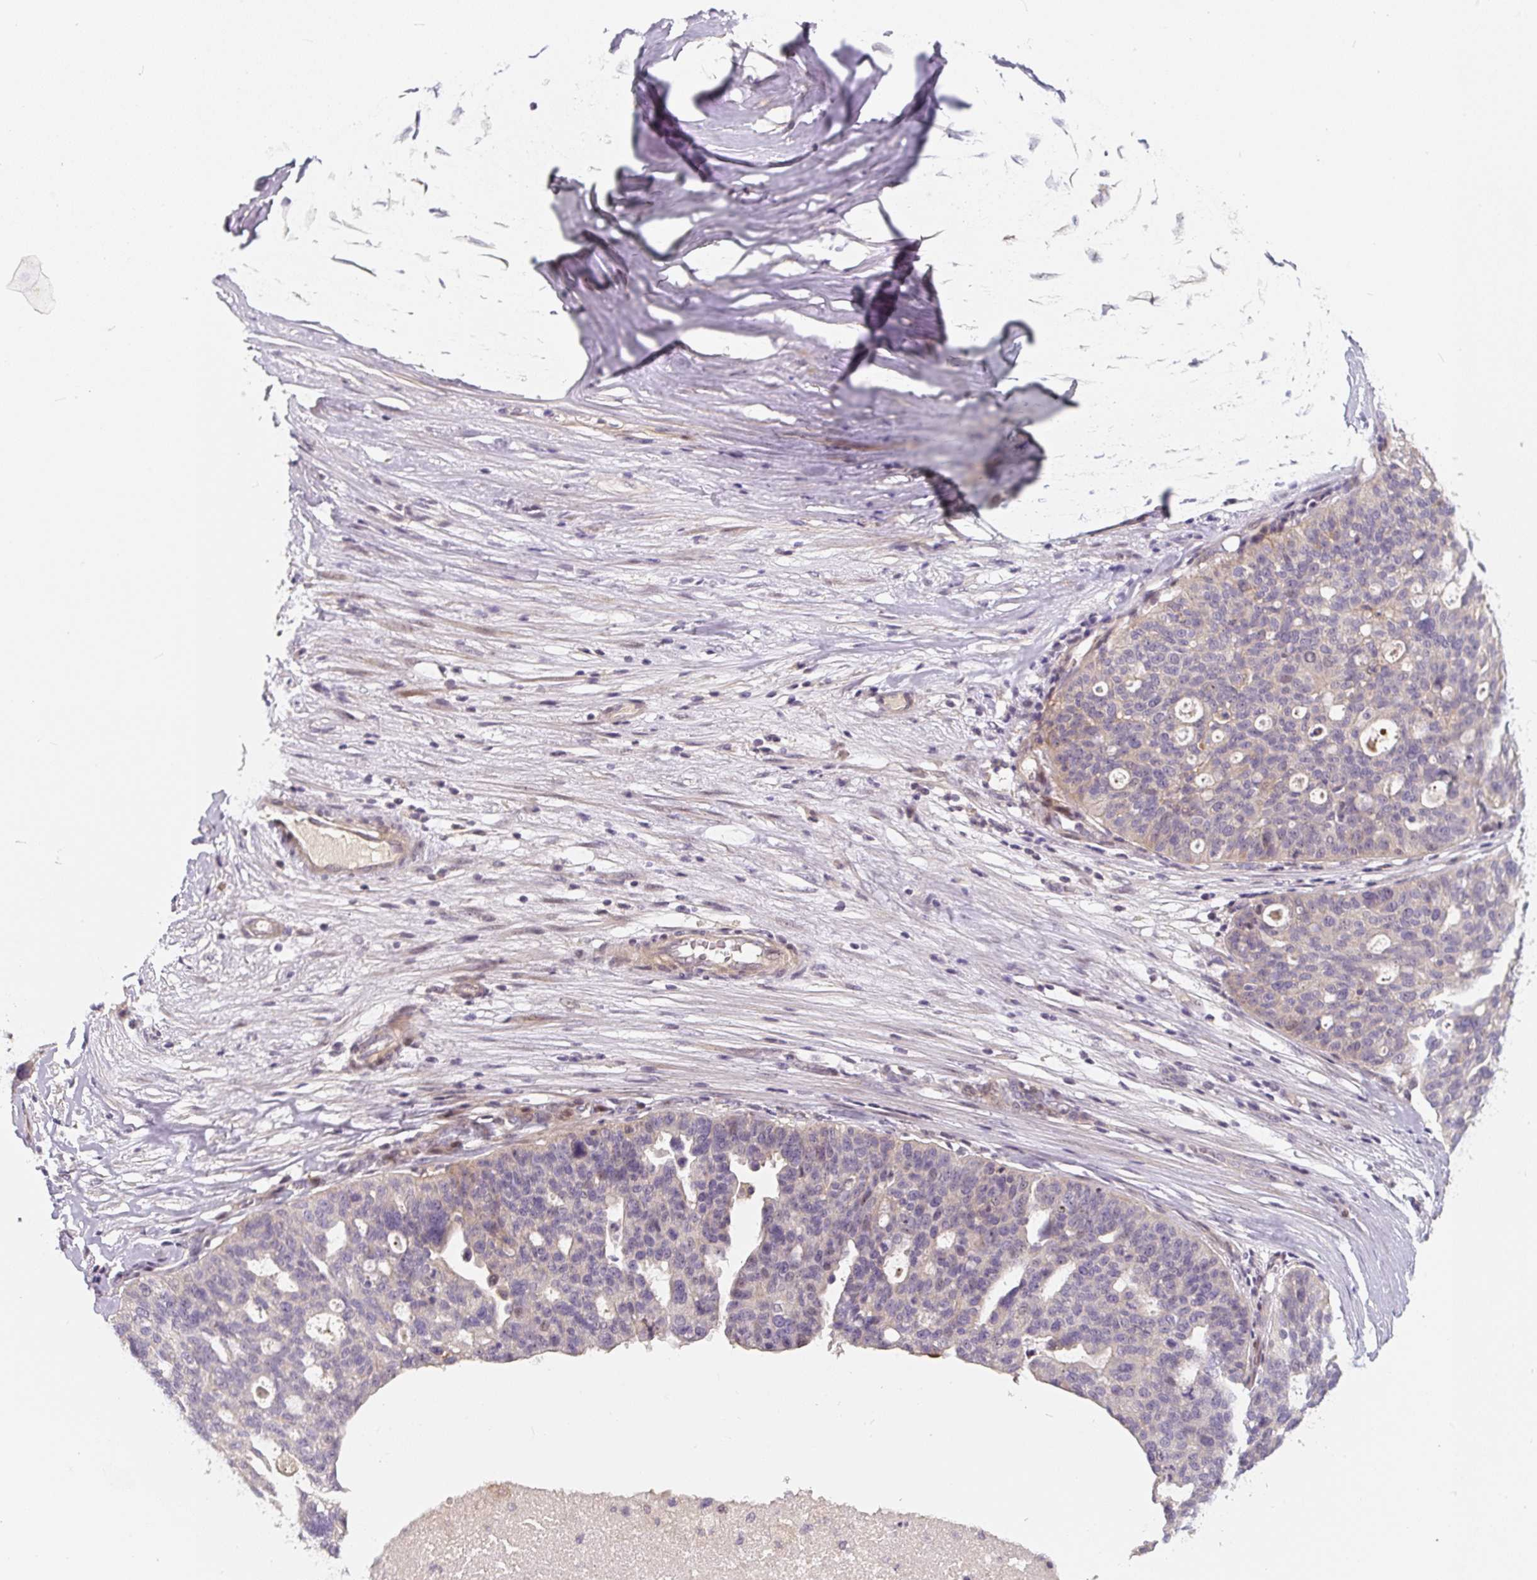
{"staining": {"intensity": "weak", "quantity": "<25%", "location": "cytoplasmic/membranous"}, "tissue": "ovarian cancer", "cell_type": "Tumor cells", "image_type": "cancer", "snomed": [{"axis": "morphology", "description": "Cystadenocarcinoma, serous, NOS"}, {"axis": "topography", "description": "Ovary"}], "caption": "This image is of ovarian serous cystadenocarcinoma stained with immunohistochemistry to label a protein in brown with the nuclei are counter-stained blue. There is no expression in tumor cells.", "gene": "PWWP3B", "patient": {"sex": "female", "age": 59}}